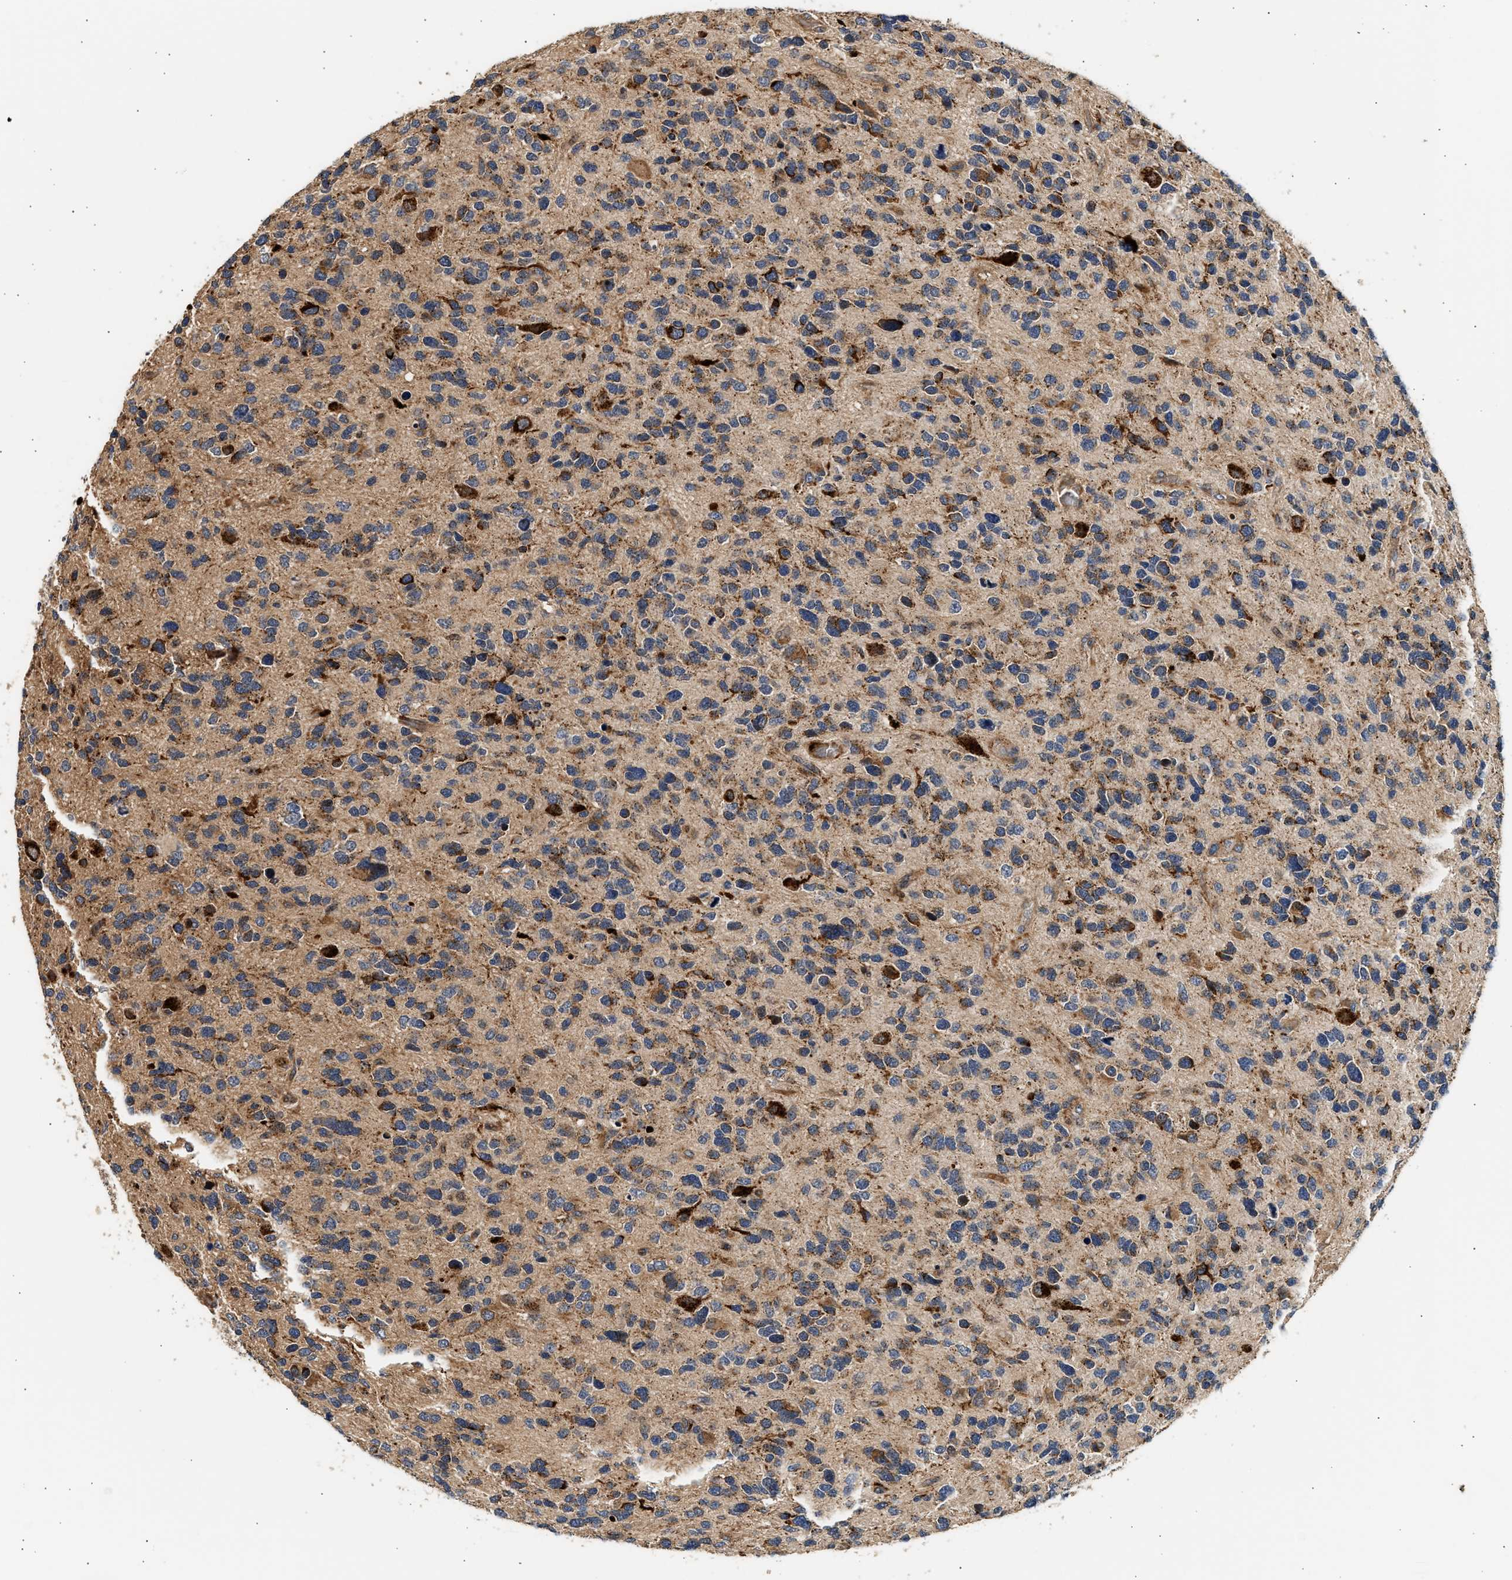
{"staining": {"intensity": "moderate", "quantity": "<25%", "location": "cytoplasmic/membranous"}, "tissue": "glioma", "cell_type": "Tumor cells", "image_type": "cancer", "snomed": [{"axis": "morphology", "description": "Glioma, malignant, High grade"}, {"axis": "topography", "description": "Brain"}], "caption": "Brown immunohistochemical staining in human malignant glioma (high-grade) demonstrates moderate cytoplasmic/membranous expression in approximately <25% of tumor cells.", "gene": "PLD3", "patient": {"sex": "female", "age": 58}}